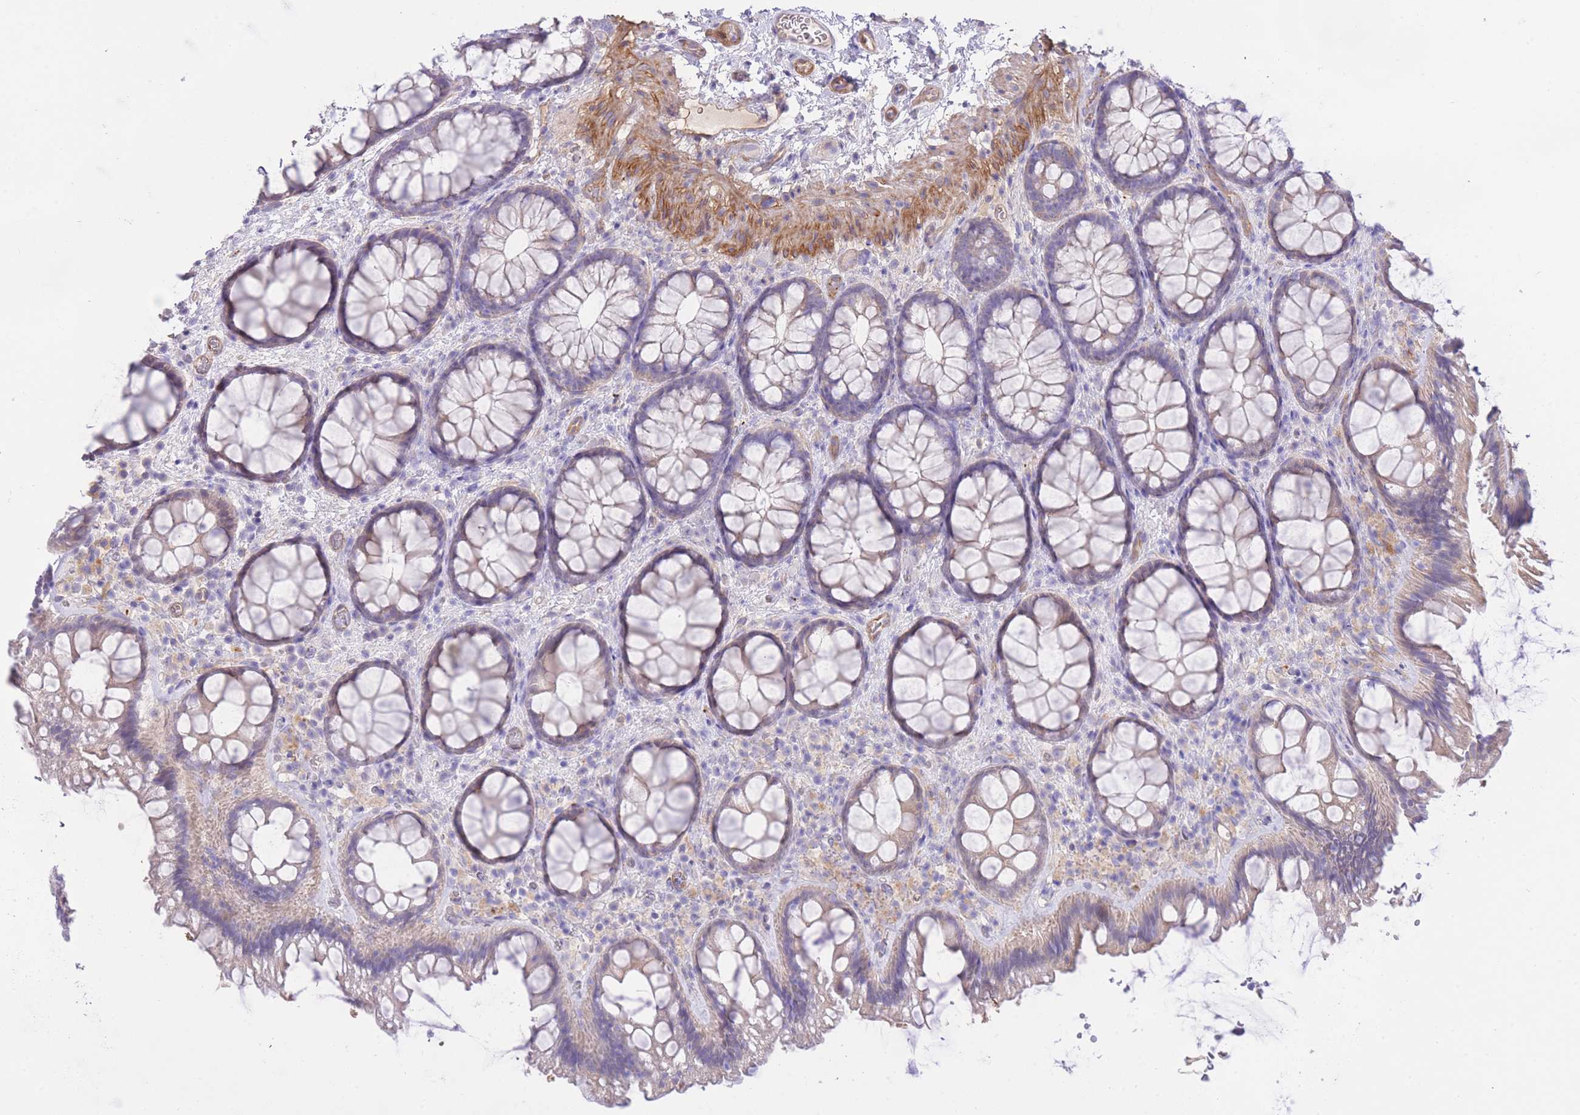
{"staining": {"intensity": "weak", "quantity": "25%-75%", "location": "cytoplasmic/membranous"}, "tissue": "colon", "cell_type": "Endothelial cells", "image_type": "normal", "snomed": [{"axis": "morphology", "description": "Normal tissue, NOS"}, {"axis": "topography", "description": "Colon"}], "caption": "Brown immunohistochemical staining in benign human colon displays weak cytoplasmic/membranous staining in approximately 25%-75% of endothelial cells.", "gene": "PGM1", "patient": {"sex": "male", "age": 46}}